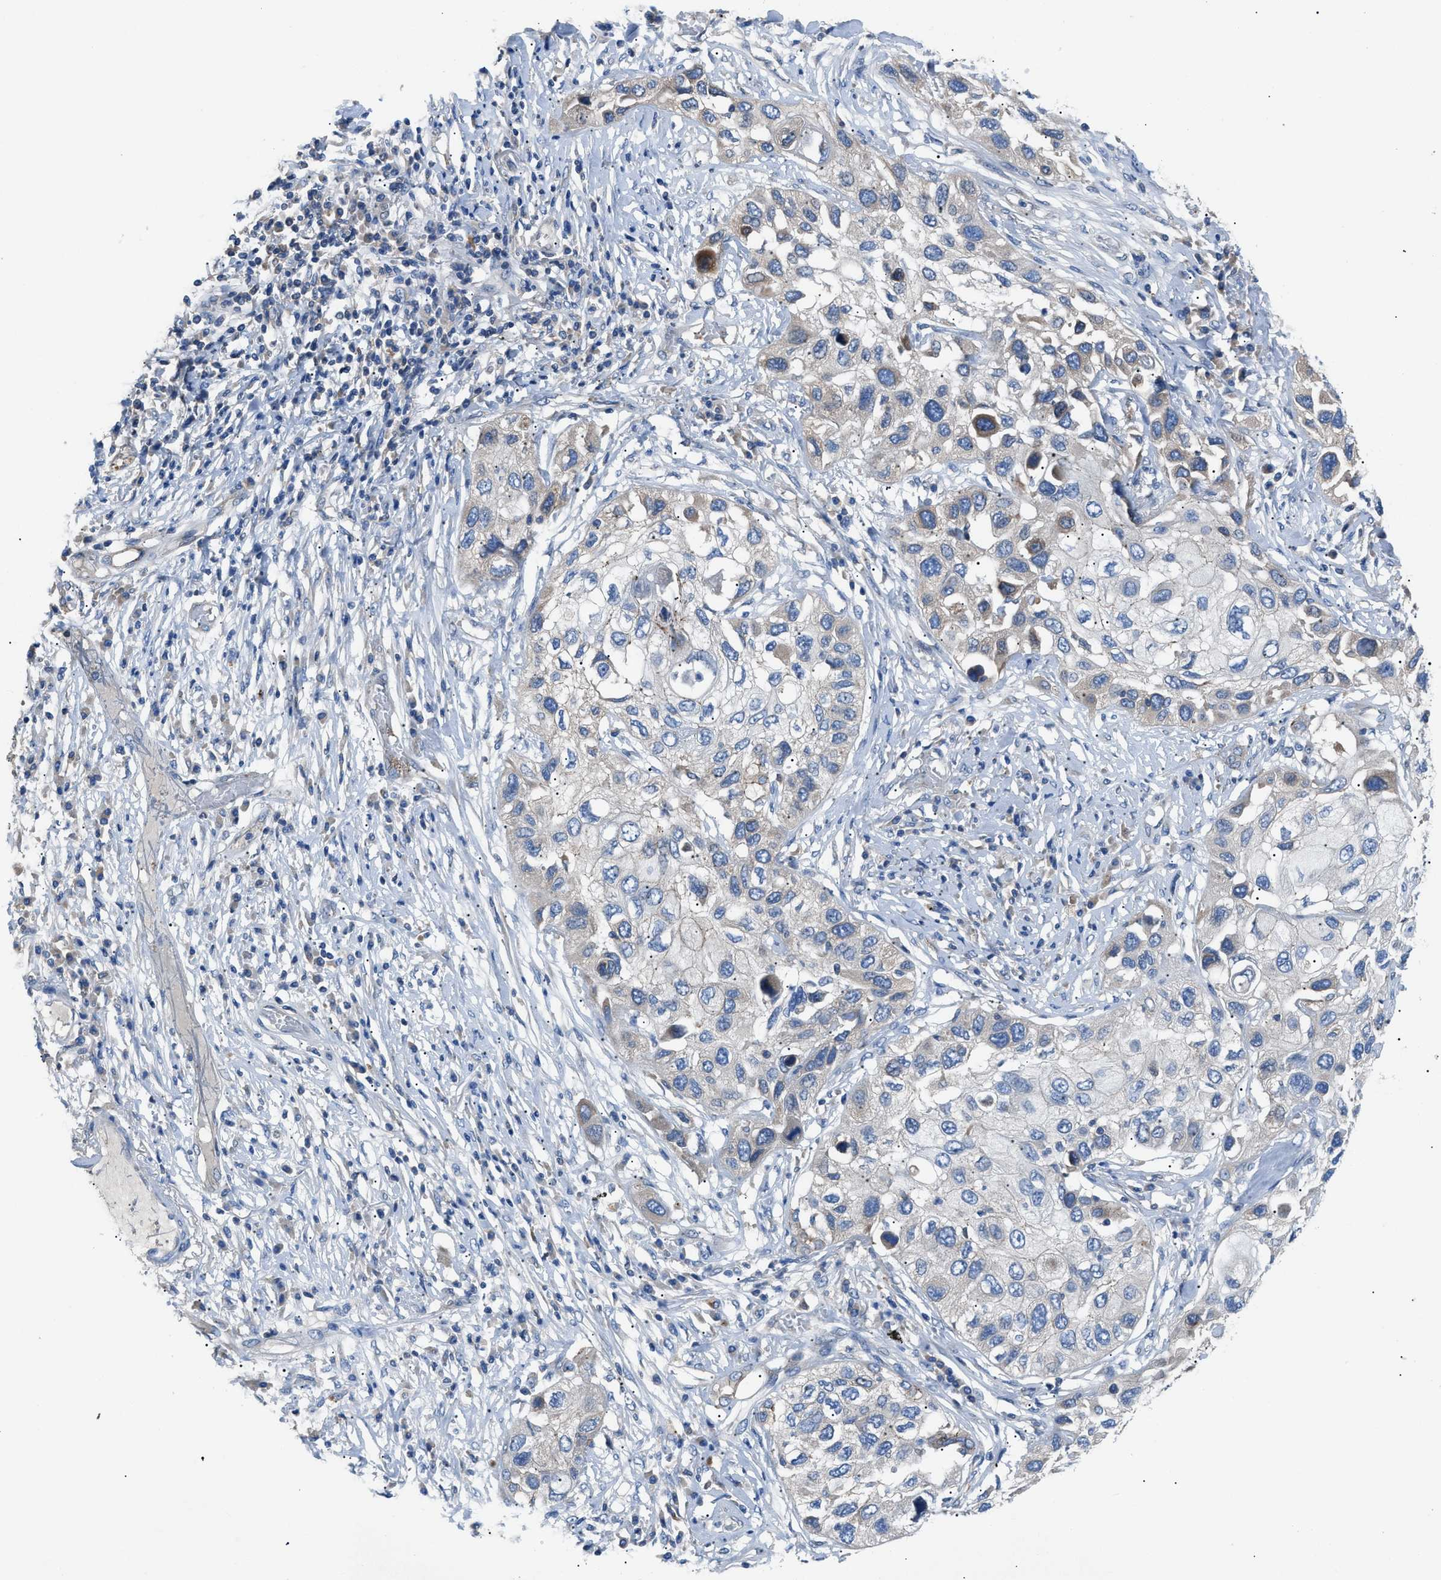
{"staining": {"intensity": "weak", "quantity": "<25%", "location": "cytoplasmic/membranous"}, "tissue": "lung cancer", "cell_type": "Tumor cells", "image_type": "cancer", "snomed": [{"axis": "morphology", "description": "Squamous cell carcinoma, NOS"}, {"axis": "topography", "description": "Lung"}], "caption": "Tumor cells are negative for protein expression in human lung cancer.", "gene": "ZDHHC24", "patient": {"sex": "male", "age": 71}}